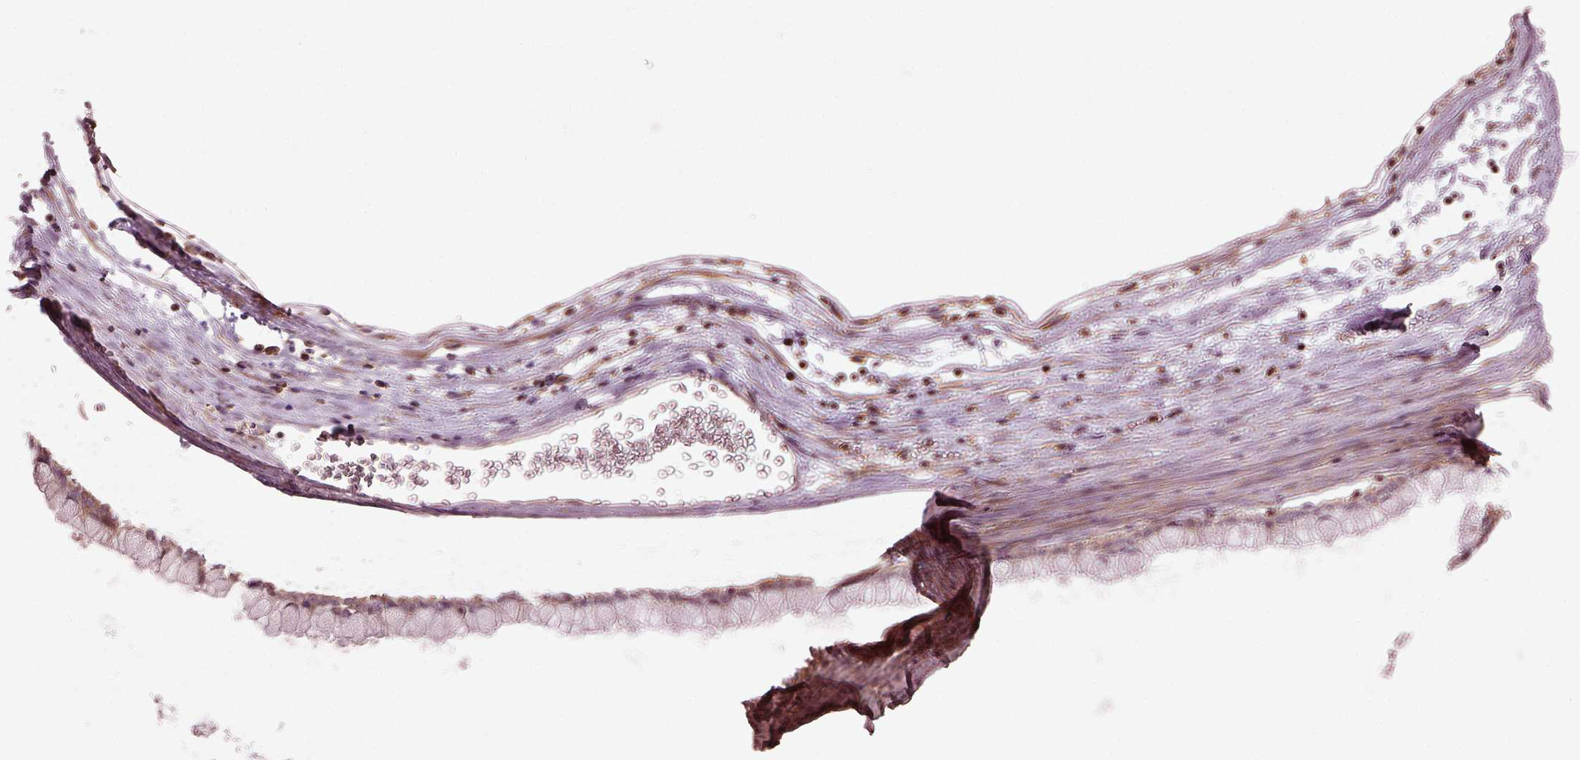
{"staining": {"intensity": "moderate", "quantity": "25%-75%", "location": "cytoplasmic/membranous"}, "tissue": "ovarian cancer", "cell_type": "Tumor cells", "image_type": "cancer", "snomed": [{"axis": "morphology", "description": "Cystadenocarcinoma, mucinous, NOS"}, {"axis": "topography", "description": "Ovary"}], "caption": "Human ovarian cancer (mucinous cystadenocarcinoma) stained for a protein (brown) reveals moderate cytoplasmic/membranous positive expression in approximately 25%-75% of tumor cells.", "gene": "LSM14A", "patient": {"sex": "female", "age": 67}}